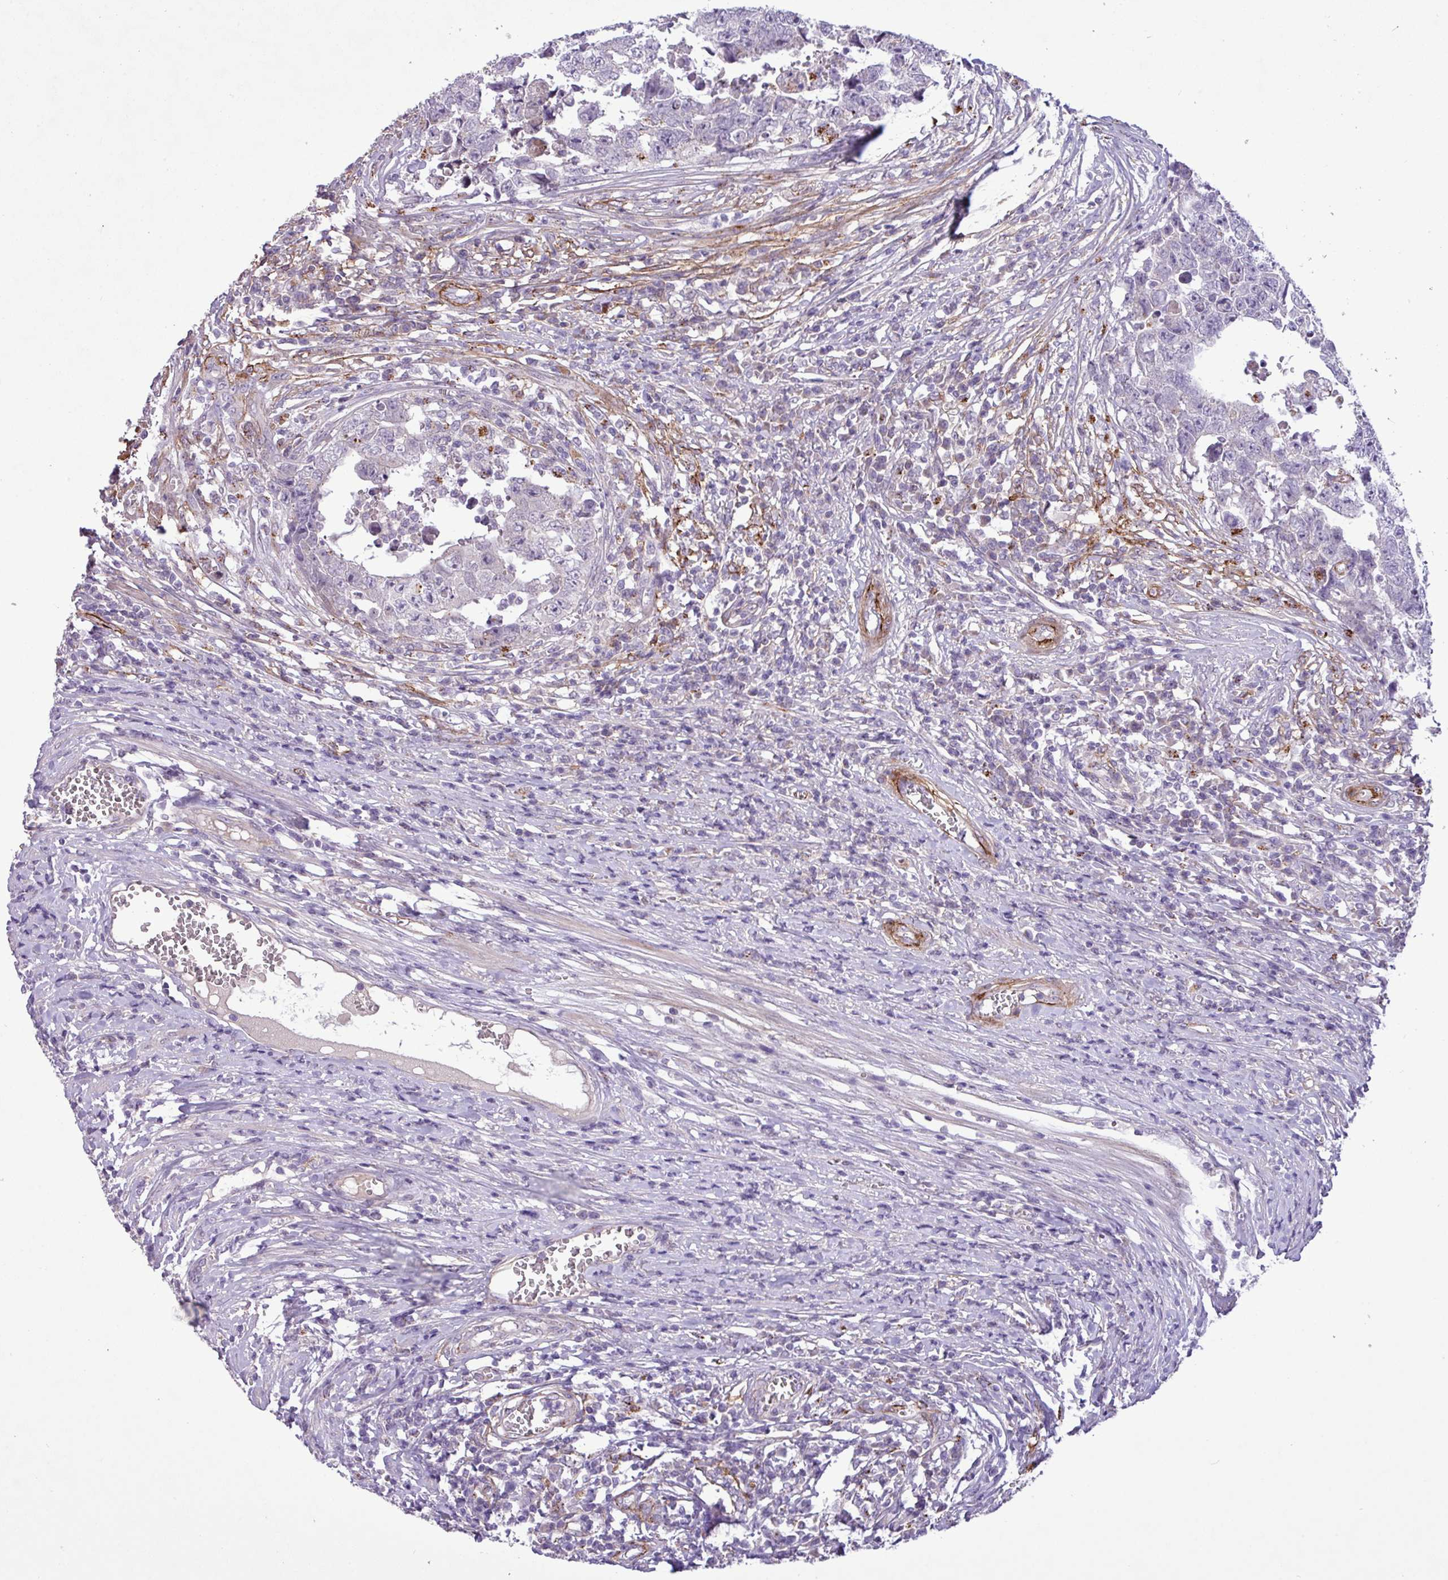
{"staining": {"intensity": "negative", "quantity": "none", "location": "none"}, "tissue": "testis cancer", "cell_type": "Tumor cells", "image_type": "cancer", "snomed": [{"axis": "morphology", "description": "Carcinoma, Embryonal, NOS"}, {"axis": "topography", "description": "Testis"}], "caption": "The histopathology image demonstrates no staining of tumor cells in testis cancer (embryonal carcinoma). (Brightfield microscopy of DAB (3,3'-diaminobenzidine) IHC at high magnification).", "gene": "CD248", "patient": {"sex": "male", "age": 25}}